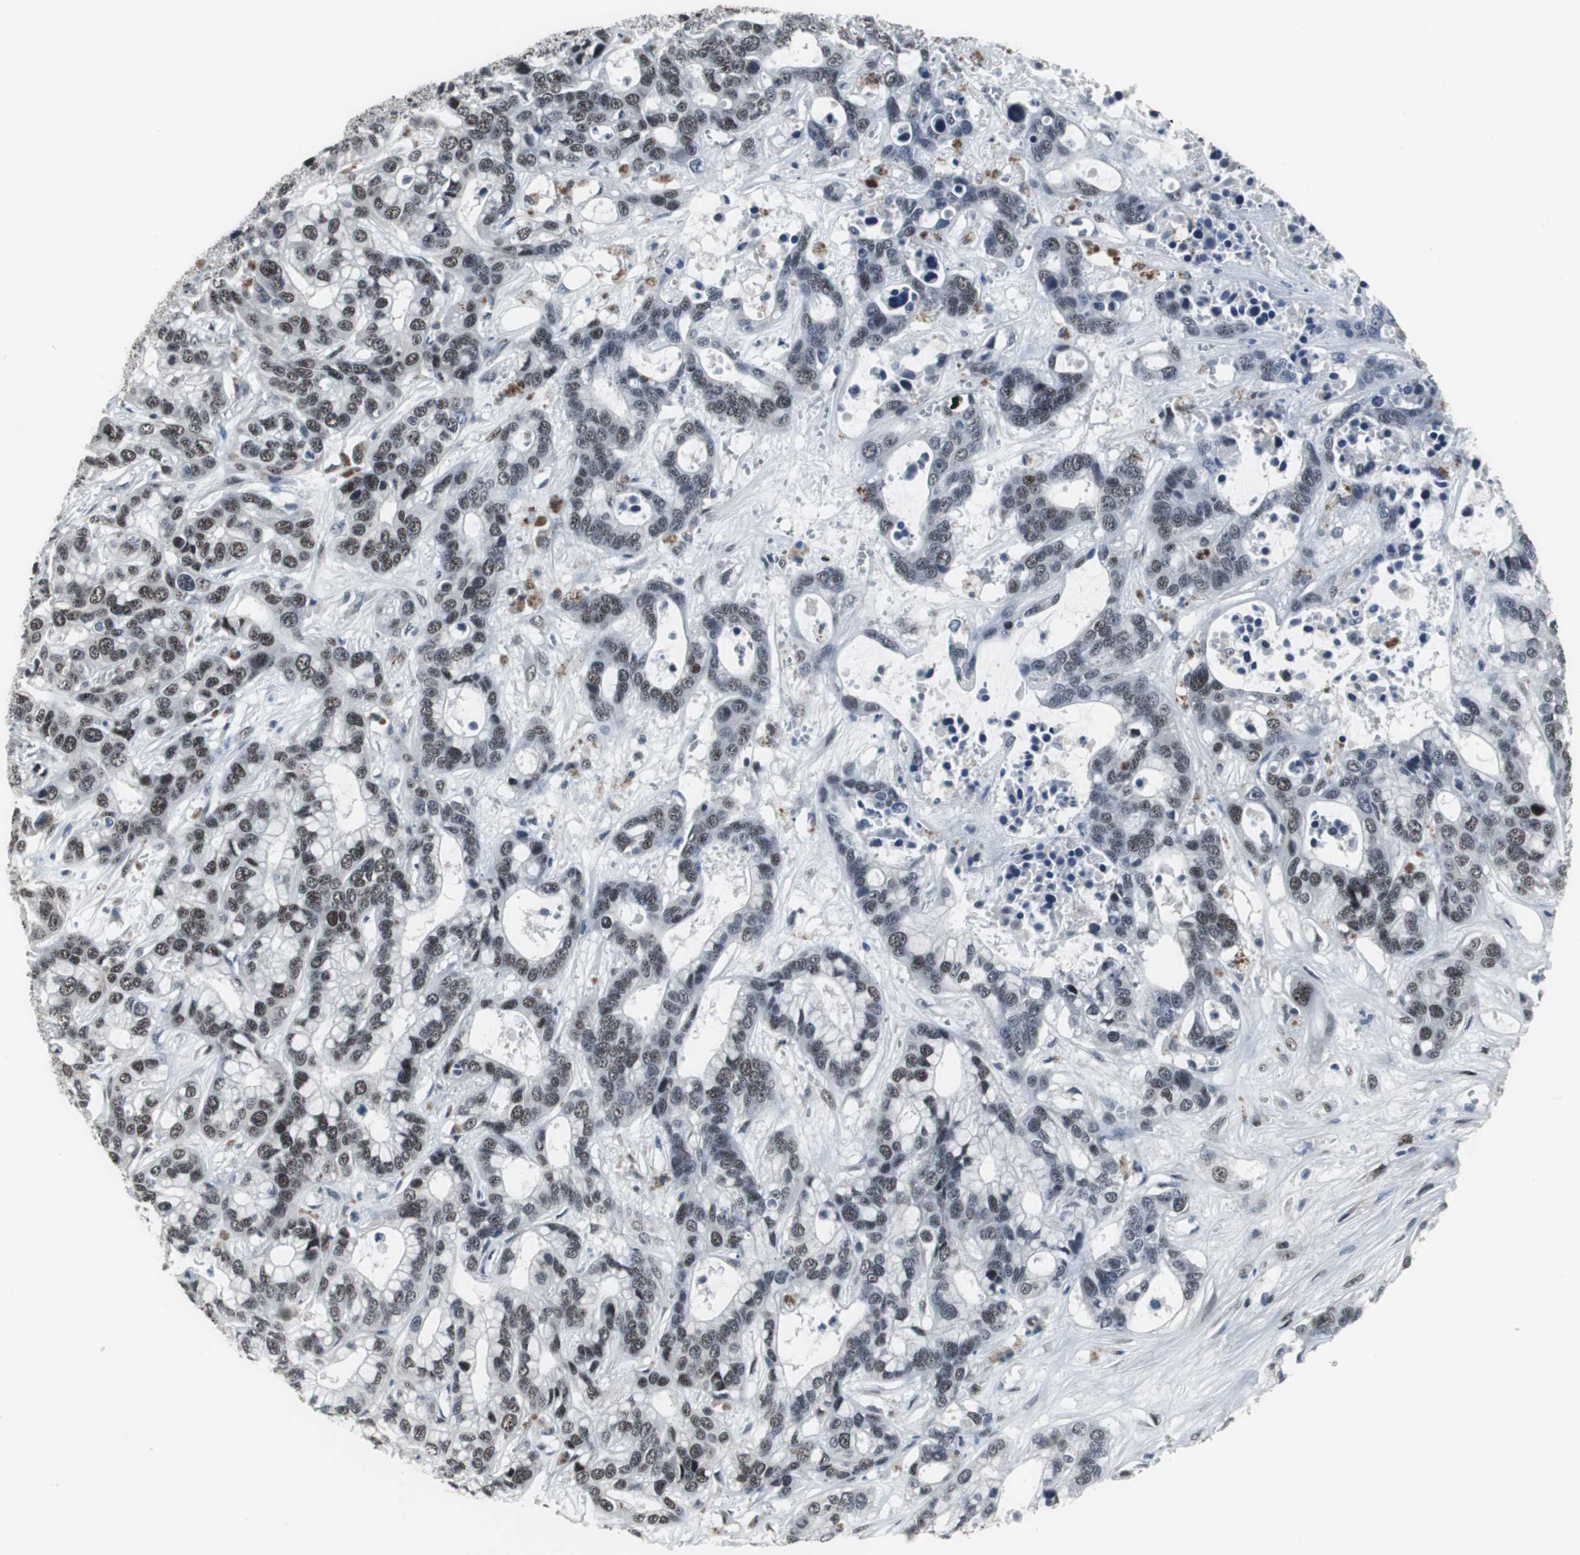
{"staining": {"intensity": "moderate", "quantity": ">75%", "location": "nuclear"}, "tissue": "liver cancer", "cell_type": "Tumor cells", "image_type": "cancer", "snomed": [{"axis": "morphology", "description": "Cholangiocarcinoma"}, {"axis": "topography", "description": "Liver"}], "caption": "Protein expression analysis of human liver cancer (cholangiocarcinoma) reveals moderate nuclear staining in about >75% of tumor cells.", "gene": "FOXP4", "patient": {"sex": "female", "age": 65}}